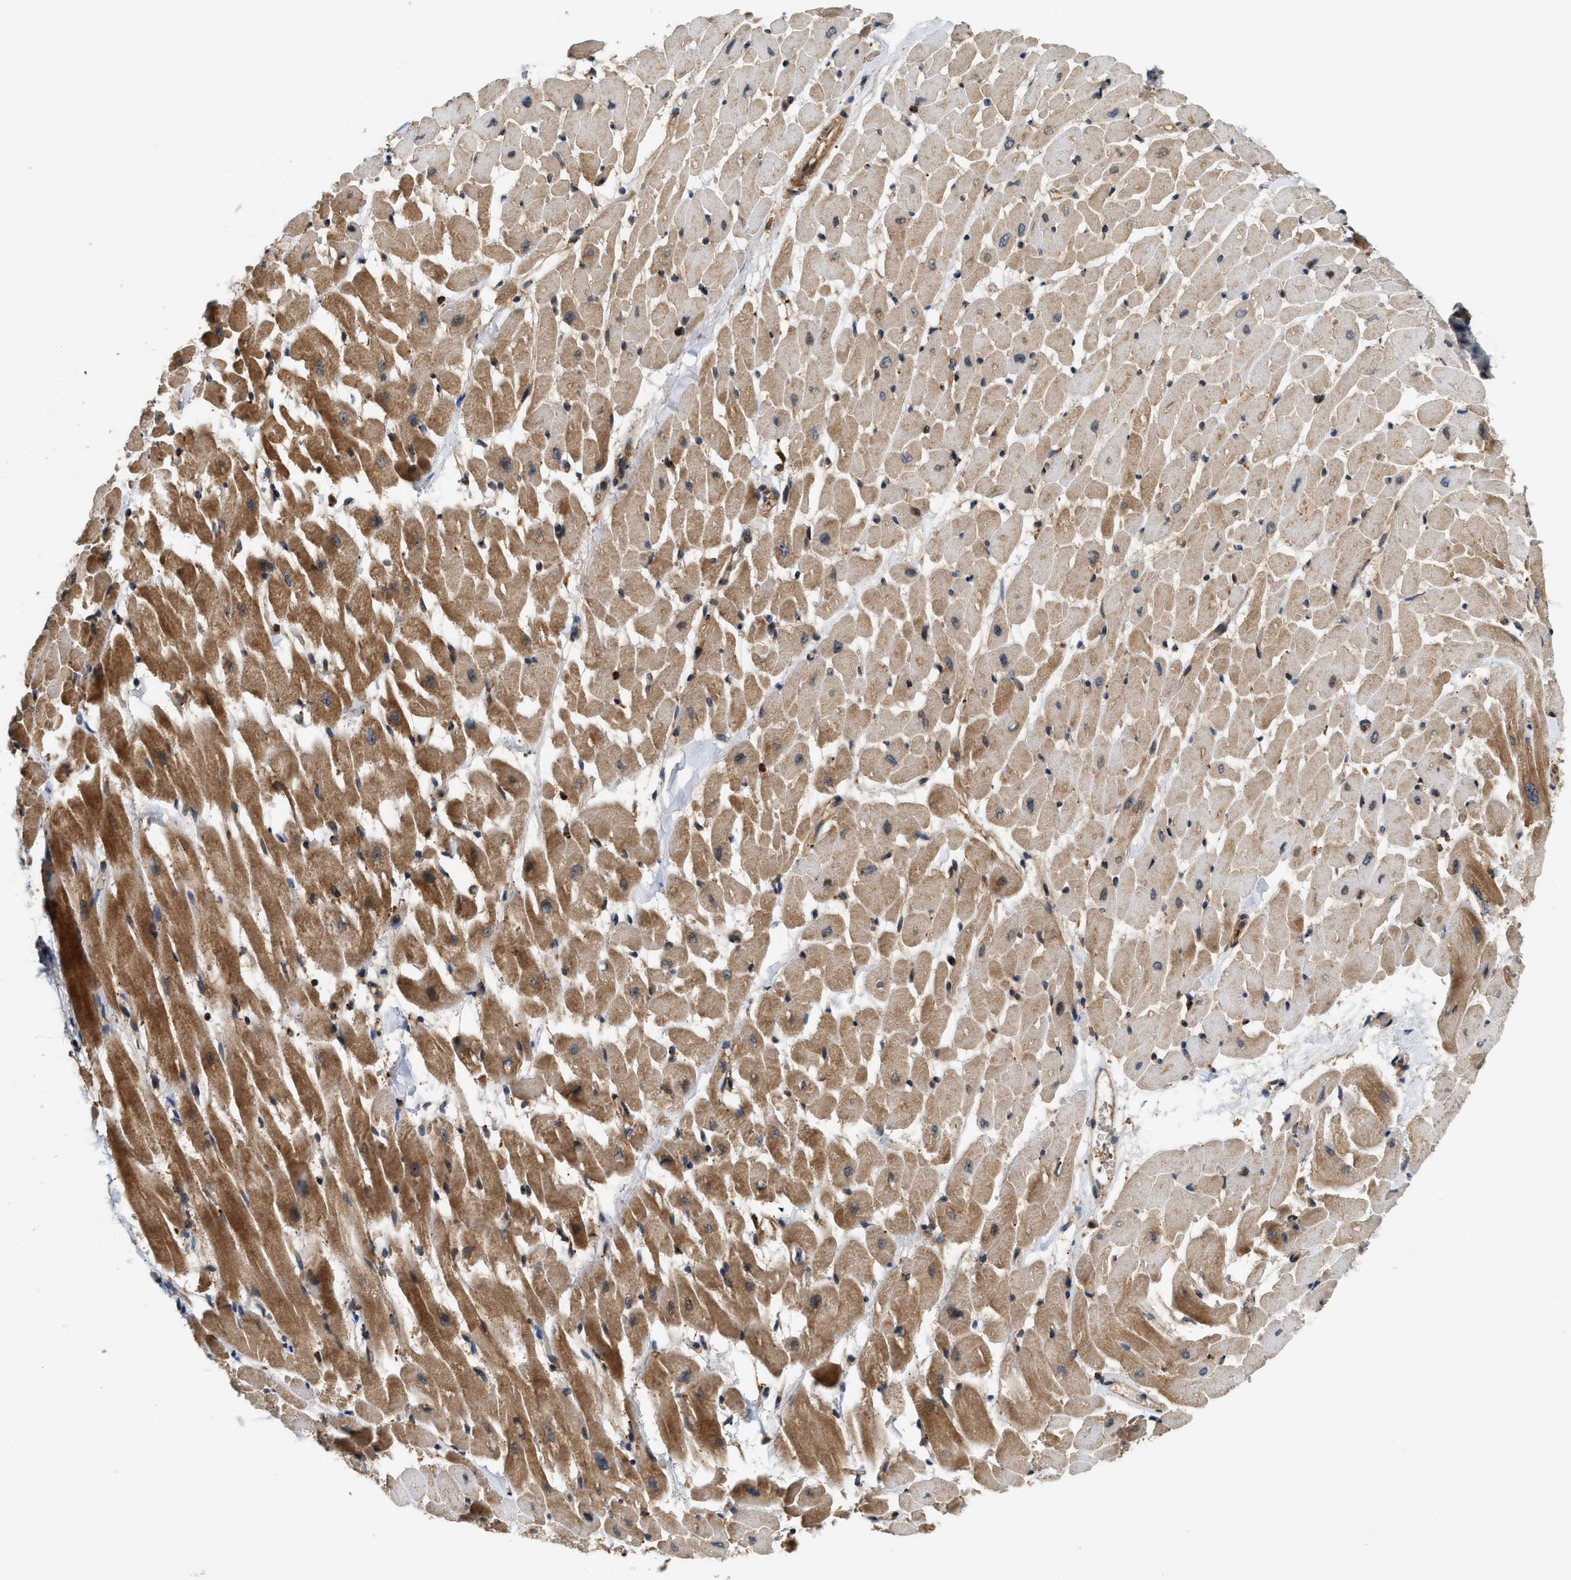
{"staining": {"intensity": "moderate", "quantity": ">75%", "location": "cytoplasmic/membranous"}, "tissue": "heart muscle", "cell_type": "Cardiomyocytes", "image_type": "normal", "snomed": [{"axis": "morphology", "description": "Normal tissue, NOS"}, {"axis": "topography", "description": "Heart"}], "caption": "Protein expression analysis of normal heart muscle demonstrates moderate cytoplasmic/membranous positivity in about >75% of cardiomyocytes. The protein is stained brown, and the nuclei are stained in blue (DAB (3,3'-diaminobenzidine) IHC with brightfield microscopy, high magnification).", "gene": "SNX5", "patient": {"sex": "male", "age": 45}}